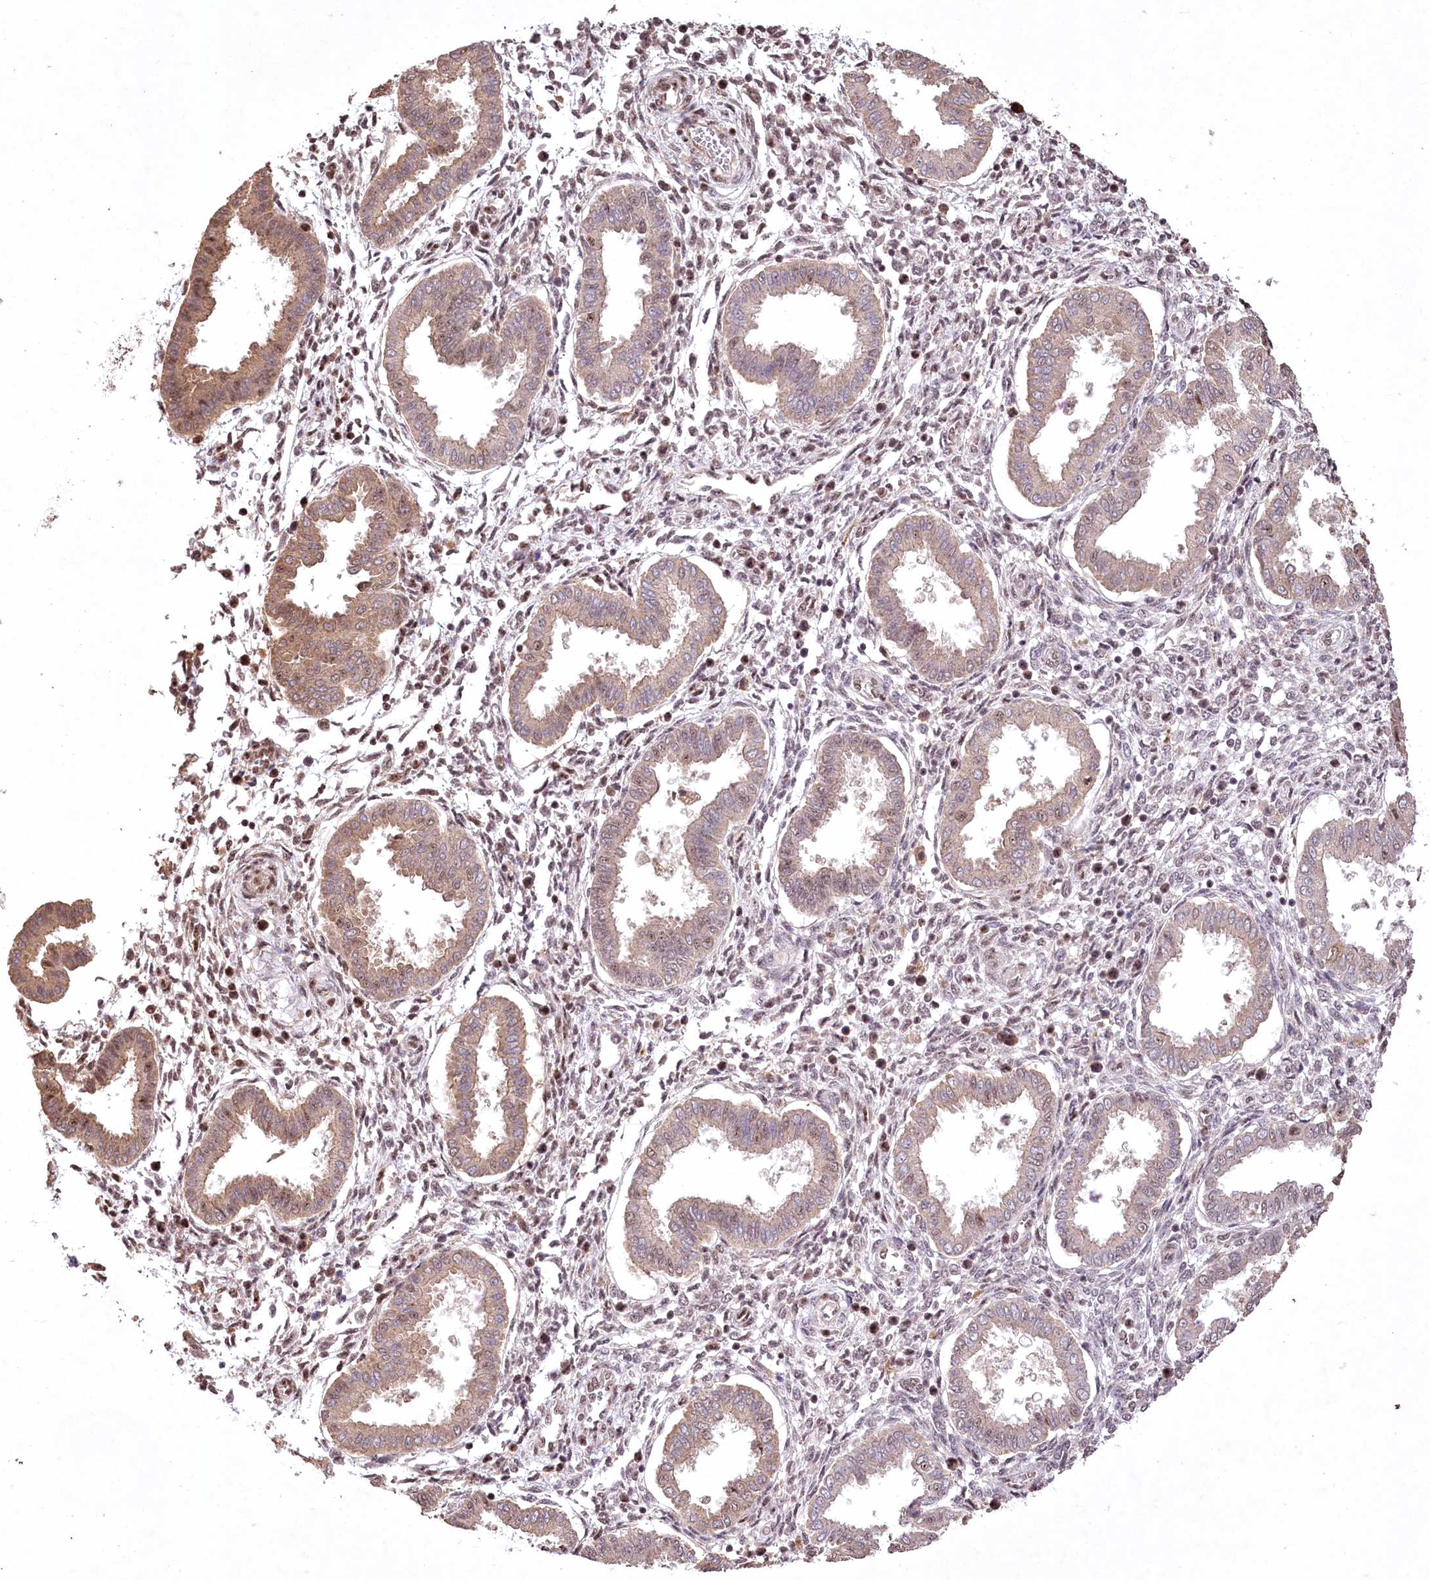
{"staining": {"intensity": "weak", "quantity": ">75%", "location": "nuclear"}, "tissue": "endometrium", "cell_type": "Cells in endometrial stroma", "image_type": "normal", "snomed": [{"axis": "morphology", "description": "Normal tissue, NOS"}, {"axis": "topography", "description": "Endometrium"}], "caption": "Protein expression analysis of benign endometrium demonstrates weak nuclear staining in approximately >75% of cells in endometrial stroma.", "gene": "PYROXD1", "patient": {"sex": "female", "age": 24}}